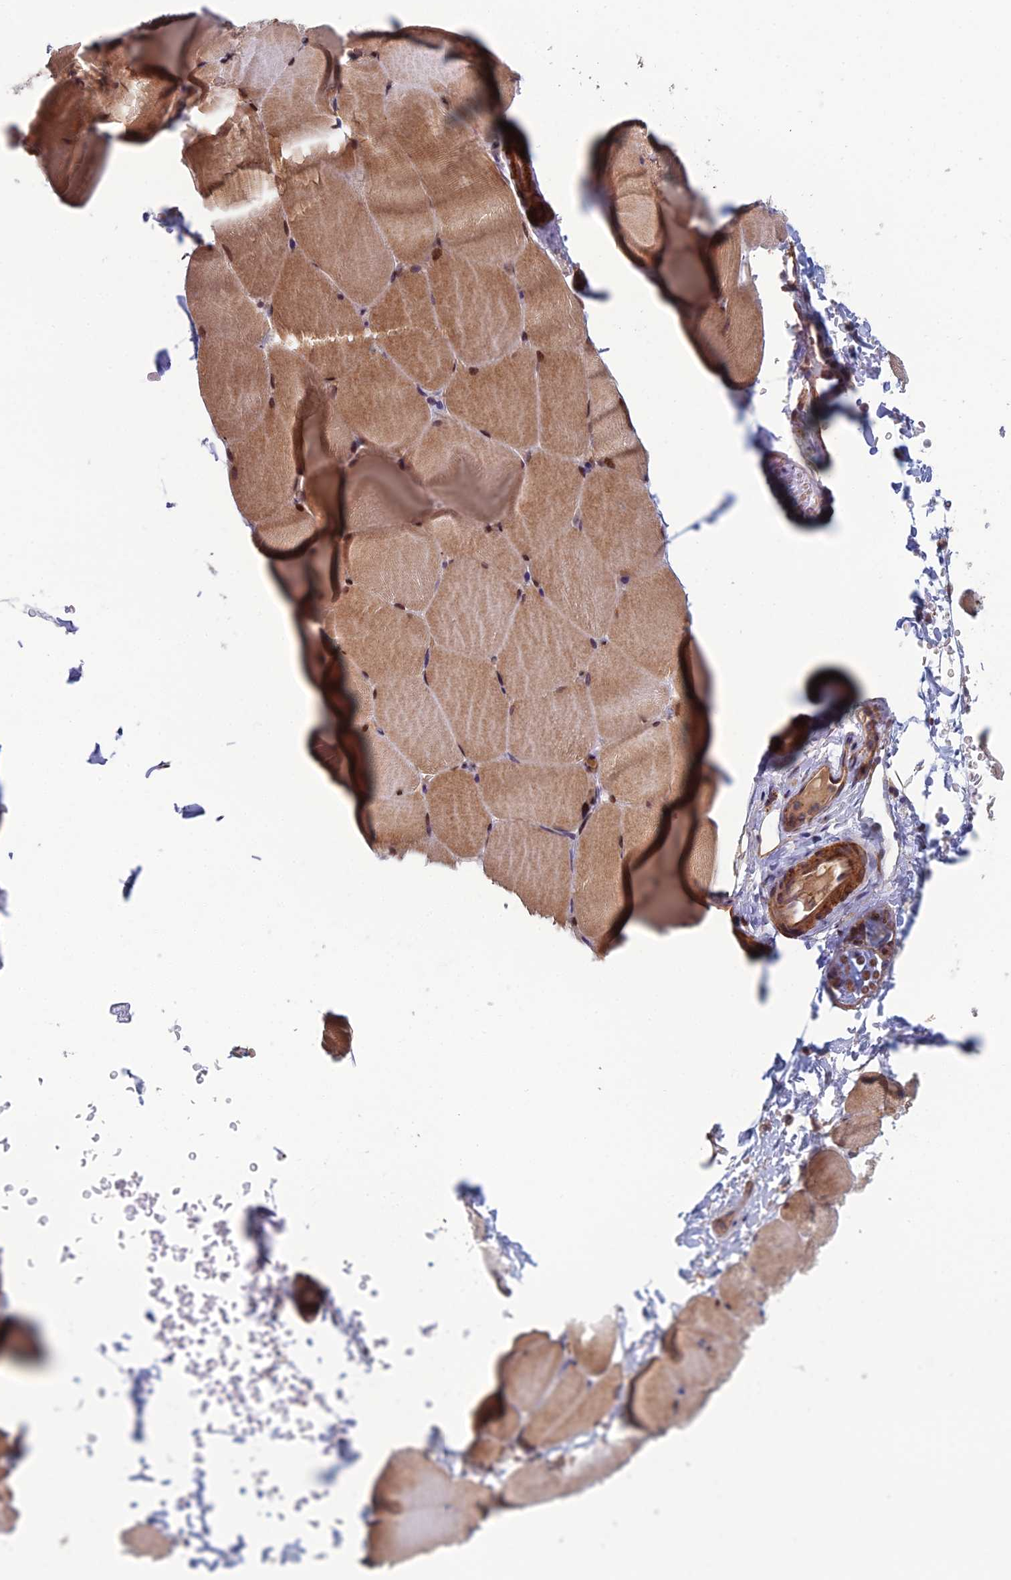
{"staining": {"intensity": "moderate", "quantity": ">75%", "location": "cytoplasmic/membranous,nuclear"}, "tissue": "skeletal muscle", "cell_type": "Myocytes", "image_type": "normal", "snomed": [{"axis": "morphology", "description": "Normal tissue, NOS"}, {"axis": "topography", "description": "Skeletal muscle"}, {"axis": "topography", "description": "Parathyroid gland"}], "caption": "A photomicrograph showing moderate cytoplasmic/membranous,nuclear positivity in approximately >75% of myocytes in benign skeletal muscle, as visualized by brown immunohistochemical staining.", "gene": "CCDC183", "patient": {"sex": "female", "age": 37}}